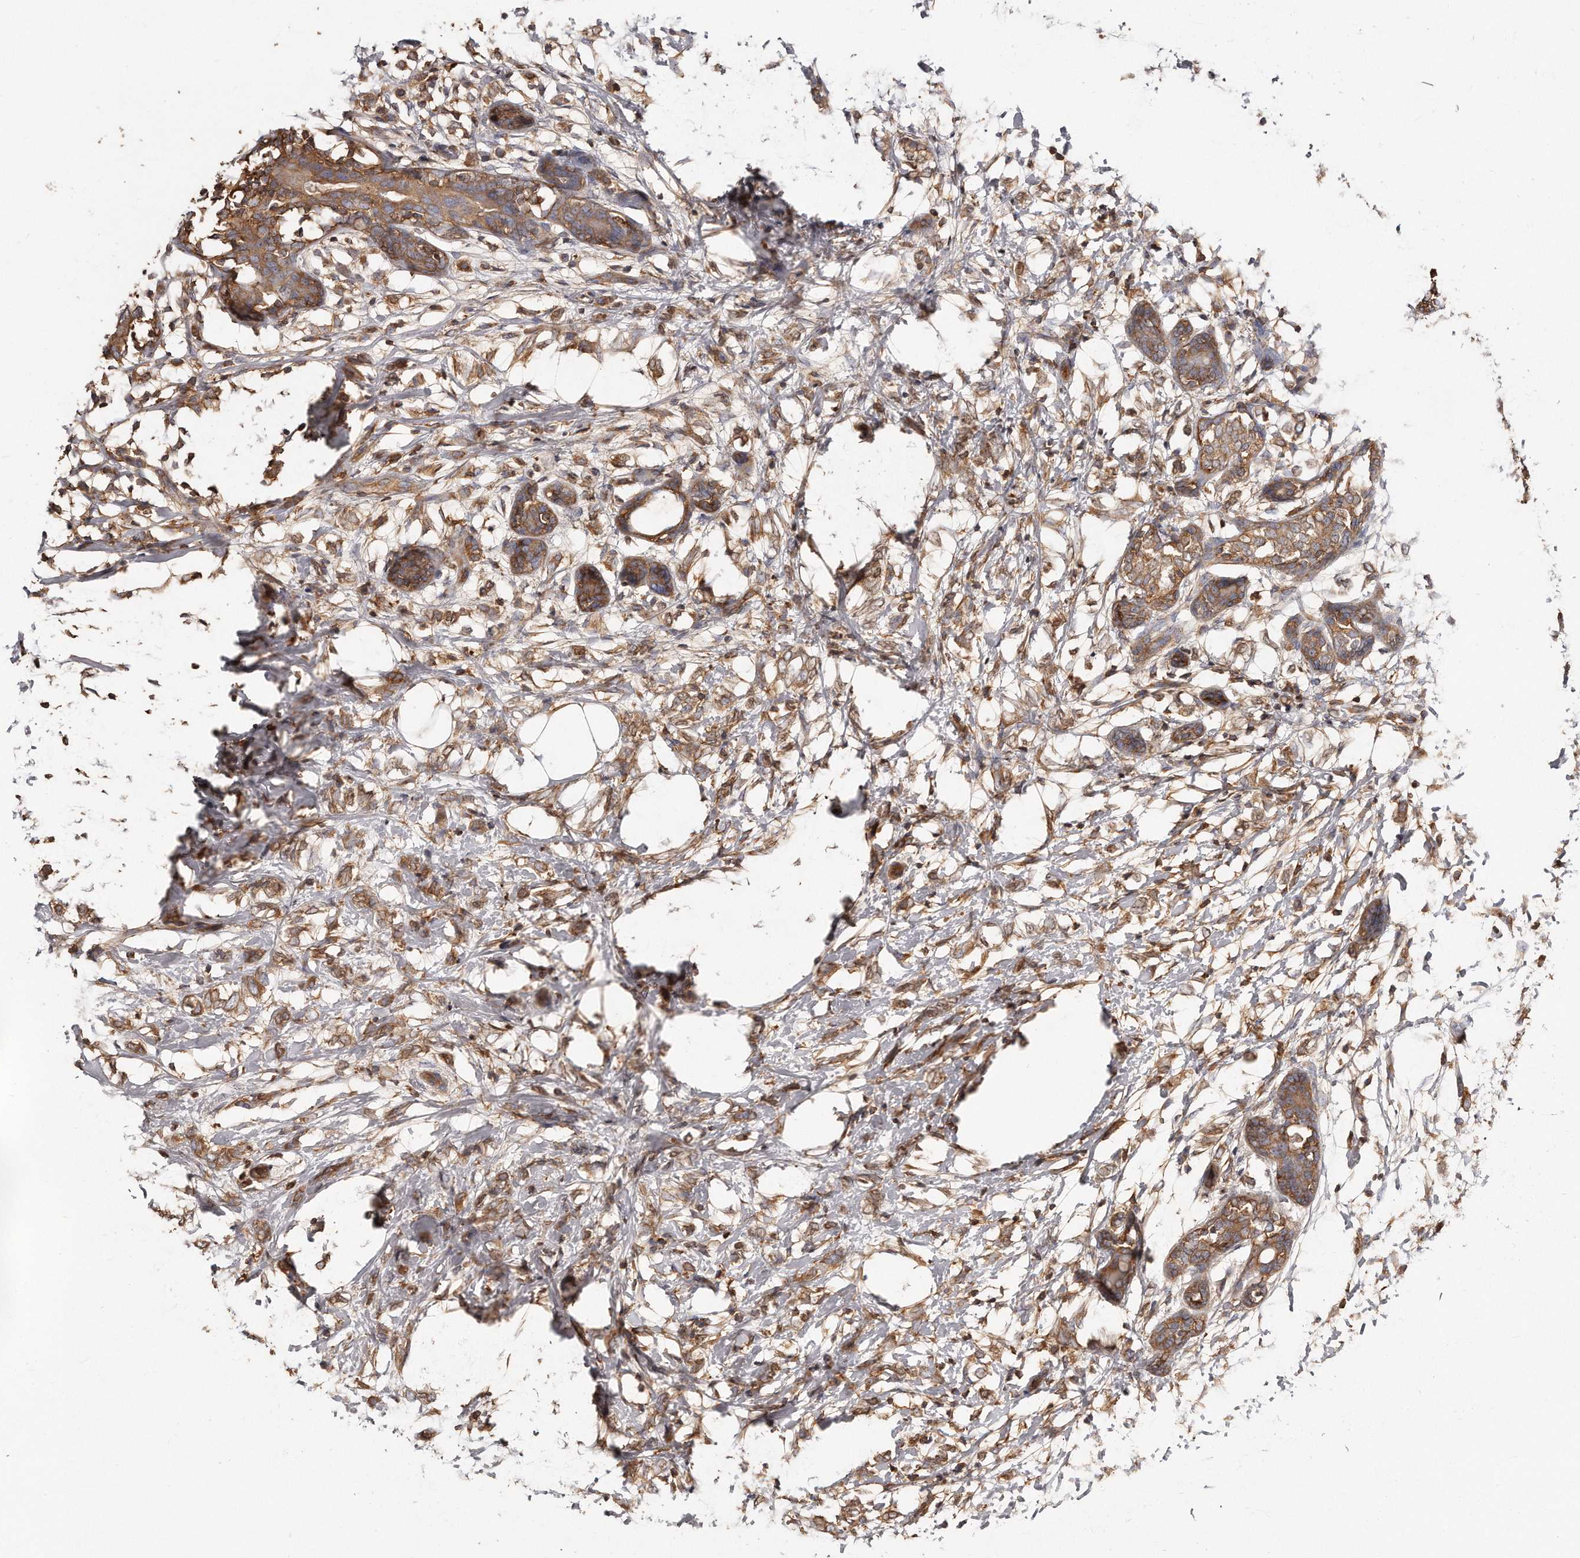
{"staining": {"intensity": "moderate", "quantity": ">75%", "location": "cytoplasmic/membranous"}, "tissue": "breast cancer", "cell_type": "Tumor cells", "image_type": "cancer", "snomed": [{"axis": "morphology", "description": "Normal tissue, NOS"}, {"axis": "morphology", "description": "Lobular carcinoma"}, {"axis": "topography", "description": "Breast"}], "caption": "Human breast lobular carcinoma stained with a protein marker exhibits moderate staining in tumor cells.", "gene": "CAP1", "patient": {"sex": "female", "age": 47}}